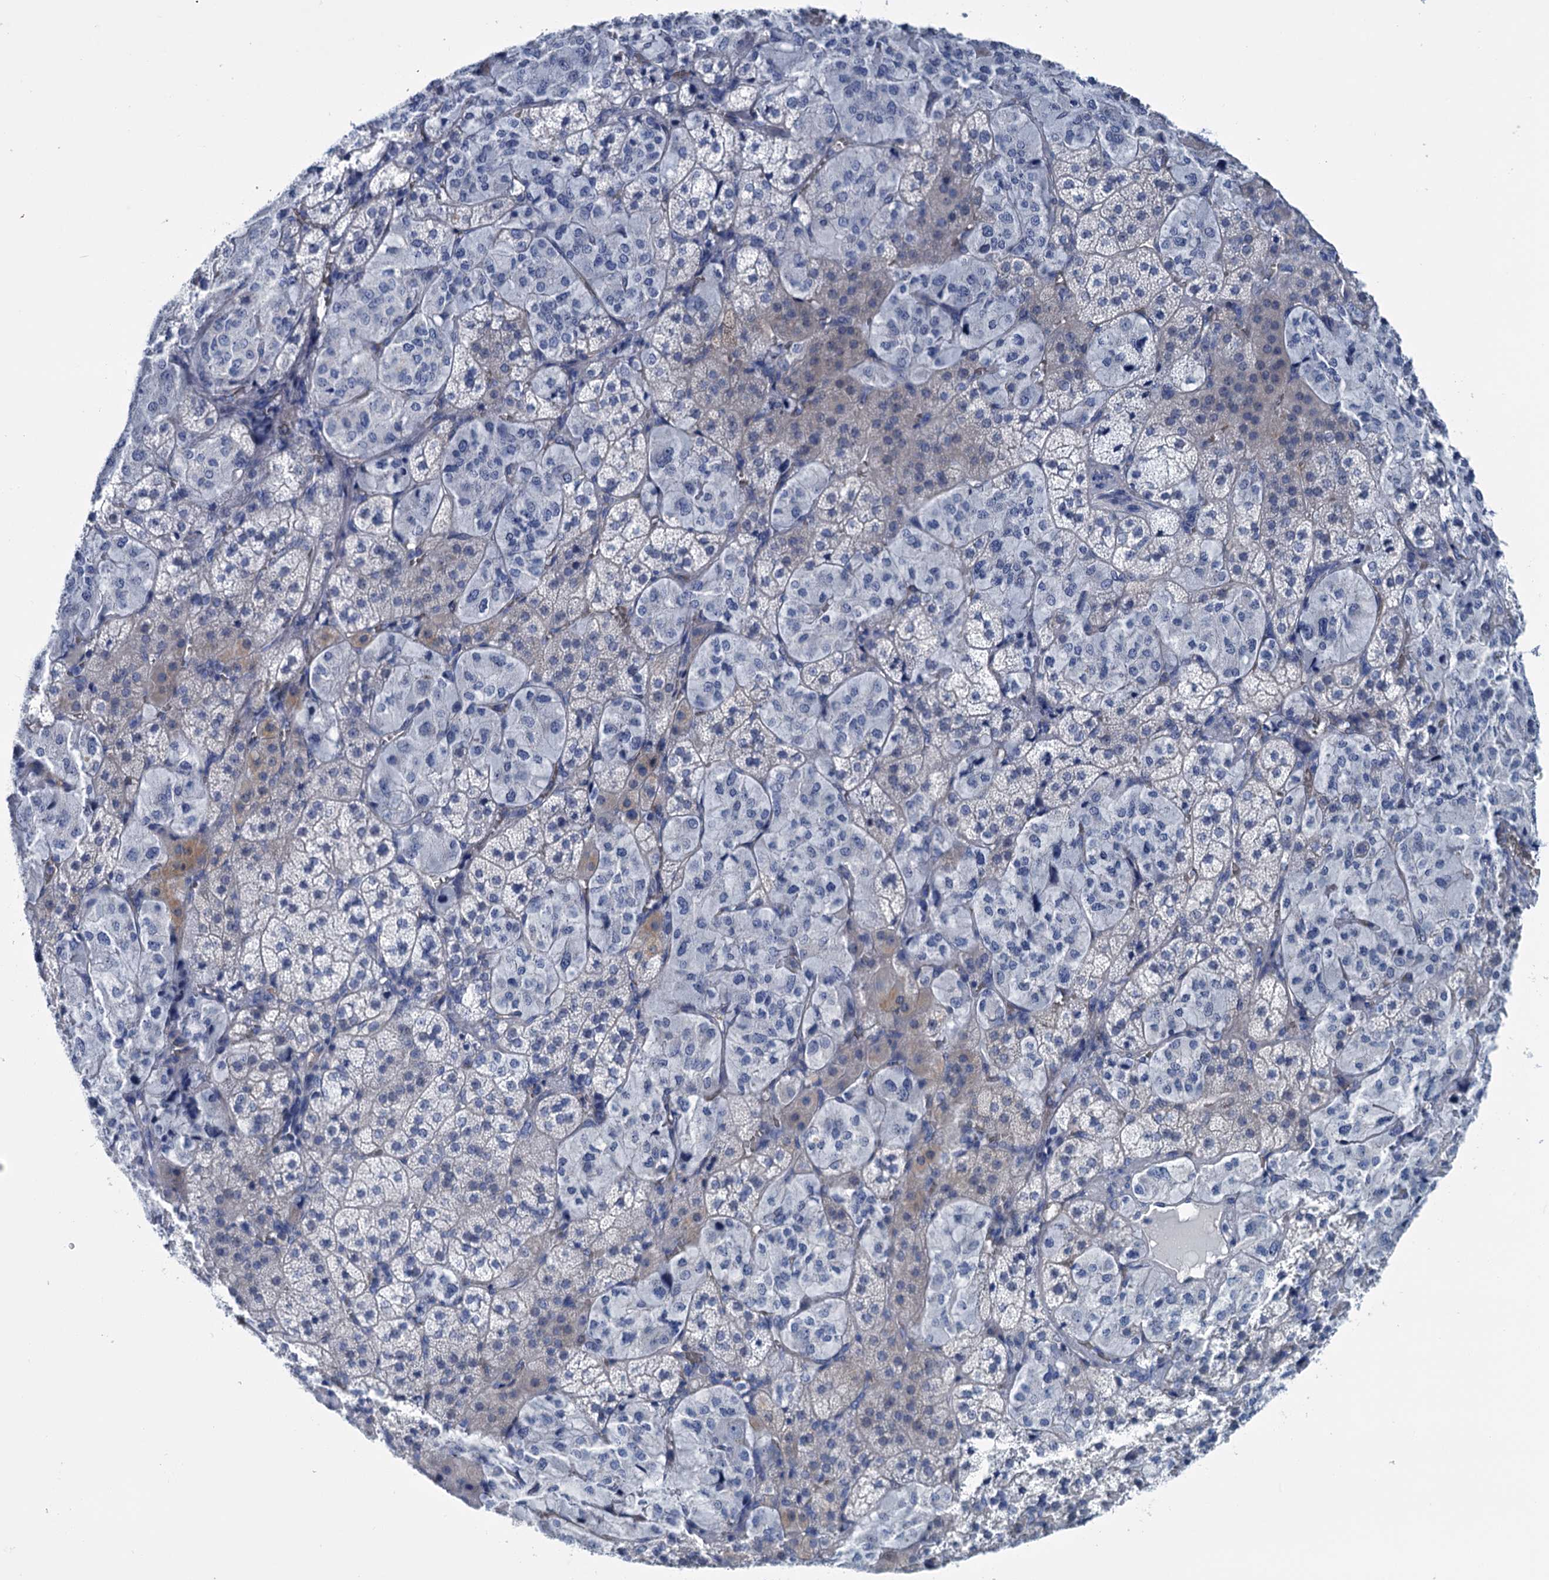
{"staining": {"intensity": "negative", "quantity": "none", "location": "none"}, "tissue": "adrenal gland", "cell_type": "Glandular cells", "image_type": "normal", "snomed": [{"axis": "morphology", "description": "Normal tissue, NOS"}, {"axis": "topography", "description": "Adrenal gland"}], "caption": "Protein analysis of benign adrenal gland shows no significant staining in glandular cells.", "gene": "FAAP20", "patient": {"sex": "female", "age": 44}}